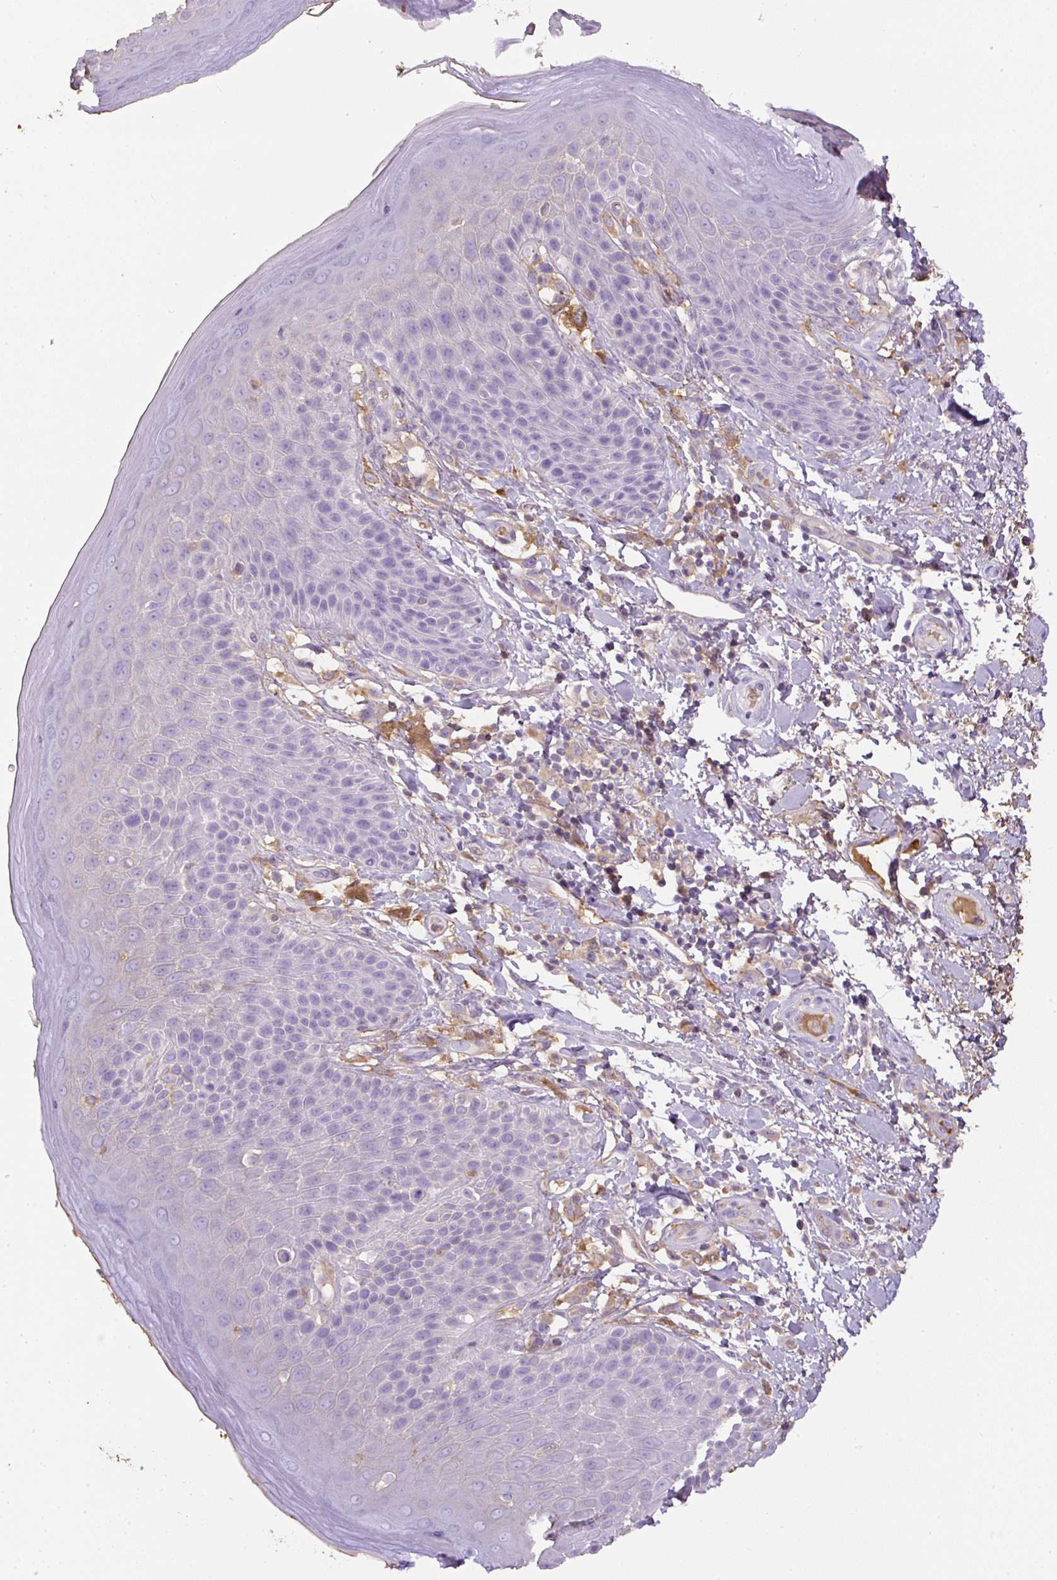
{"staining": {"intensity": "moderate", "quantity": "<25%", "location": "cytoplasmic/membranous"}, "tissue": "skin", "cell_type": "Epidermal cells", "image_type": "normal", "snomed": [{"axis": "morphology", "description": "Normal tissue, NOS"}, {"axis": "topography", "description": "Peripheral nerve tissue"}], "caption": "Human skin stained for a protein (brown) shows moderate cytoplasmic/membranous positive staining in about <25% of epidermal cells.", "gene": "APOA1", "patient": {"sex": "male", "age": 51}}